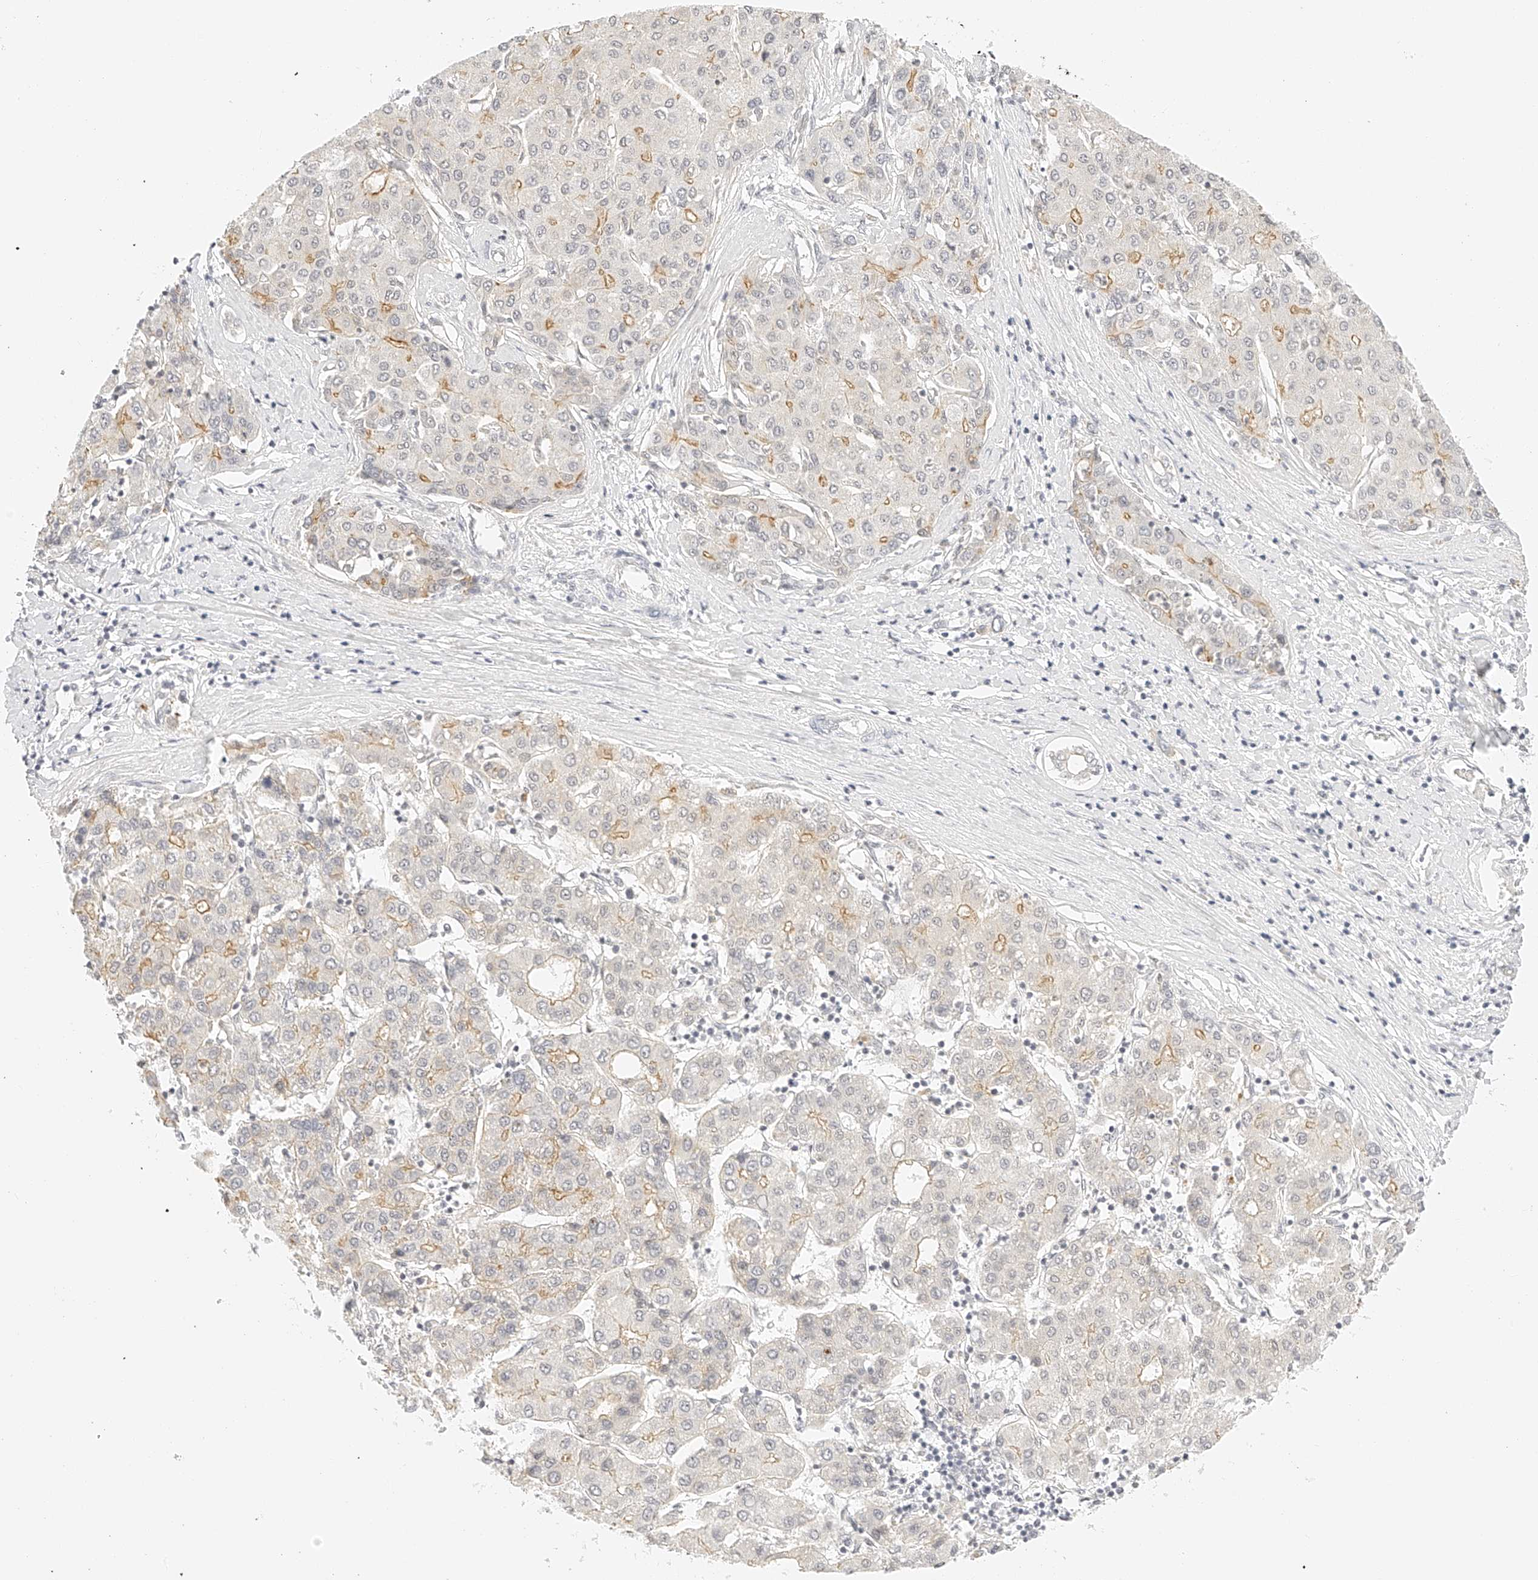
{"staining": {"intensity": "moderate", "quantity": "<25%", "location": "cytoplasmic/membranous"}, "tissue": "liver cancer", "cell_type": "Tumor cells", "image_type": "cancer", "snomed": [{"axis": "morphology", "description": "Carcinoma, Hepatocellular, NOS"}, {"axis": "topography", "description": "Liver"}], "caption": "Immunohistochemical staining of liver cancer displays low levels of moderate cytoplasmic/membranous positivity in approximately <25% of tumor cells. (brown staining indicates protein expression, while blue staining denotes nuclei).", "gene": "ZFP69", "patient": {"sex": "male", "age": 65}}